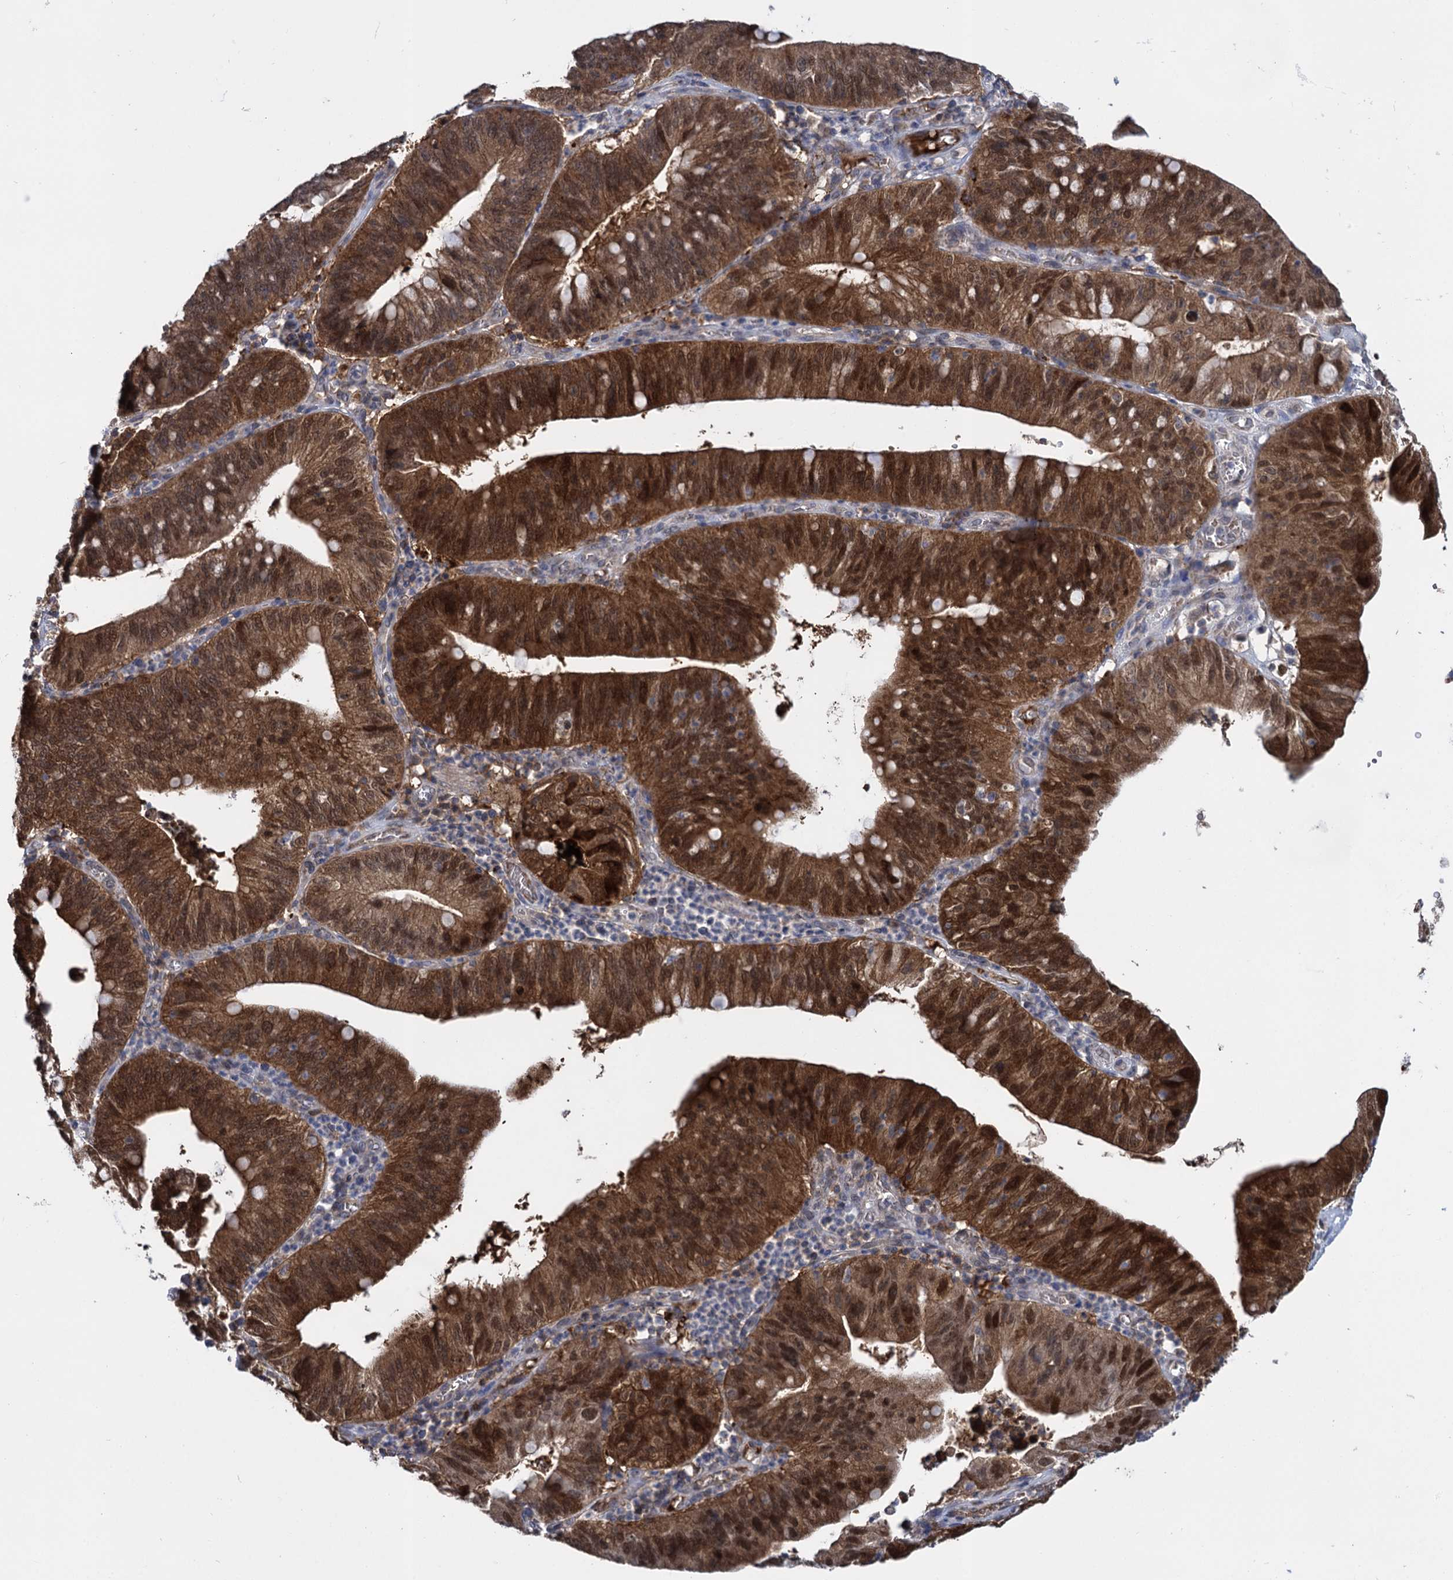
{"staining": {"intensity": "strong", "quantity": ">75%", "location": "cytoplasmic/membranous,nuclear"}, "tissue": "stomach cancer", "cell_type": "Tumor cells", "image_type": "cancer", "snomed": [{"axis": "morphology", "description": "Adenocarcinoma, NOS"}, {"axis": "topography", "description": "Stomach"}], "caption": "Tumor cells show strong cytoplasmic/membranous and nuclear positivity in approximately >75% of cells in adenocarcinoma (stomach). Nuclei are stained in blue.", "gene": "GLO1", "patient": {"sex": "male", "age": 59}}